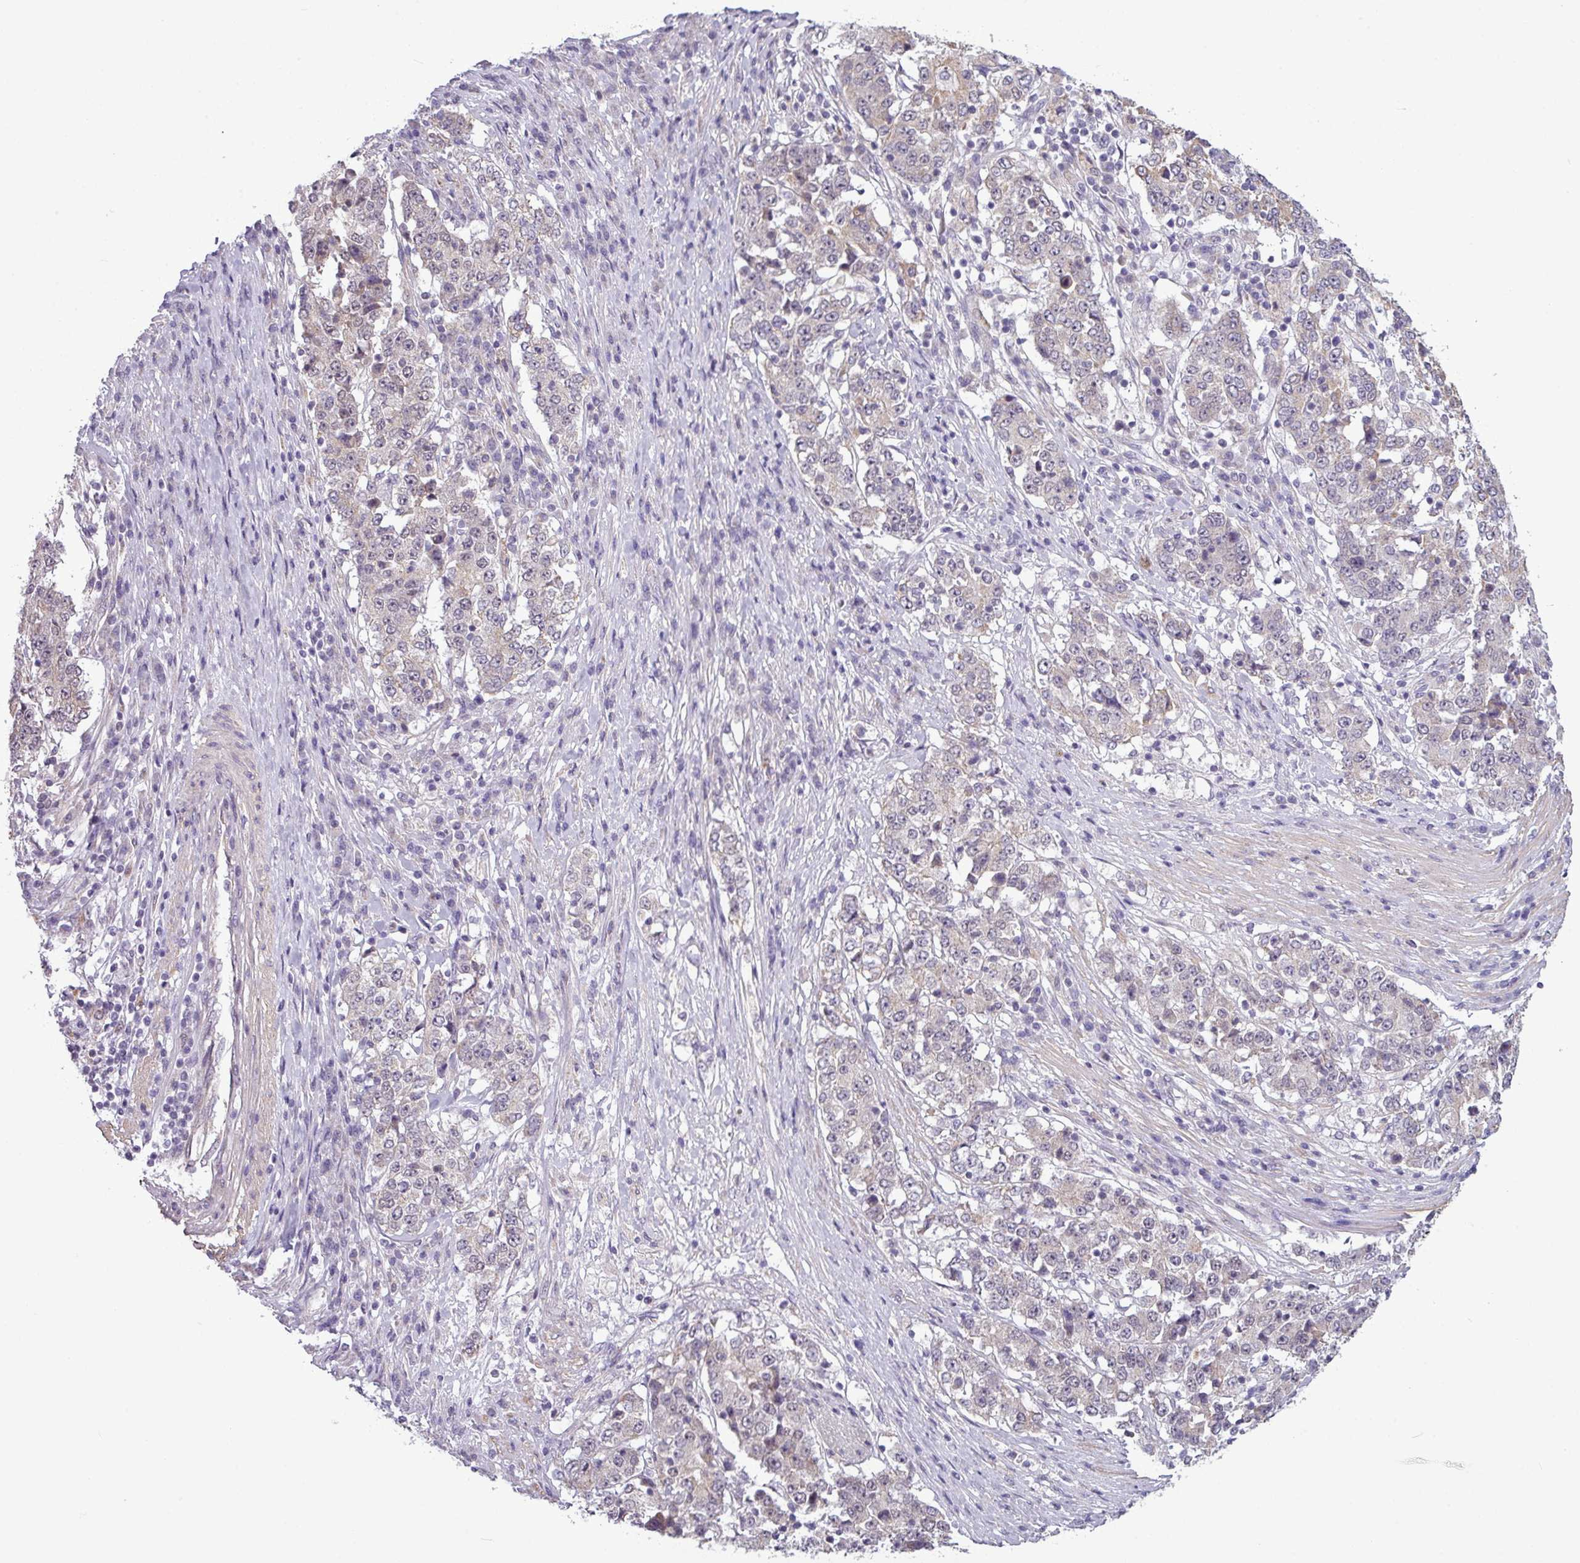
{"staining": {"intensity": "negative", "quantity": "none", "location": "none"}, "tissue": "stomach cancer", "cell_type": "Tumor cells", "image_type": "cancer", "snomed": [{"axis": "morphology", "description": "Adenocarcinoma, NOS"}, {"axis": "topography", "description": "Stomach"}], "caption": "Immunohistochemistry (IHC) of human stomach cancer (adenocarcinoma) reveals no staining in tumor cells.", "gene": "ZNF217", "patient": {"sex": "male", "age": 59}}